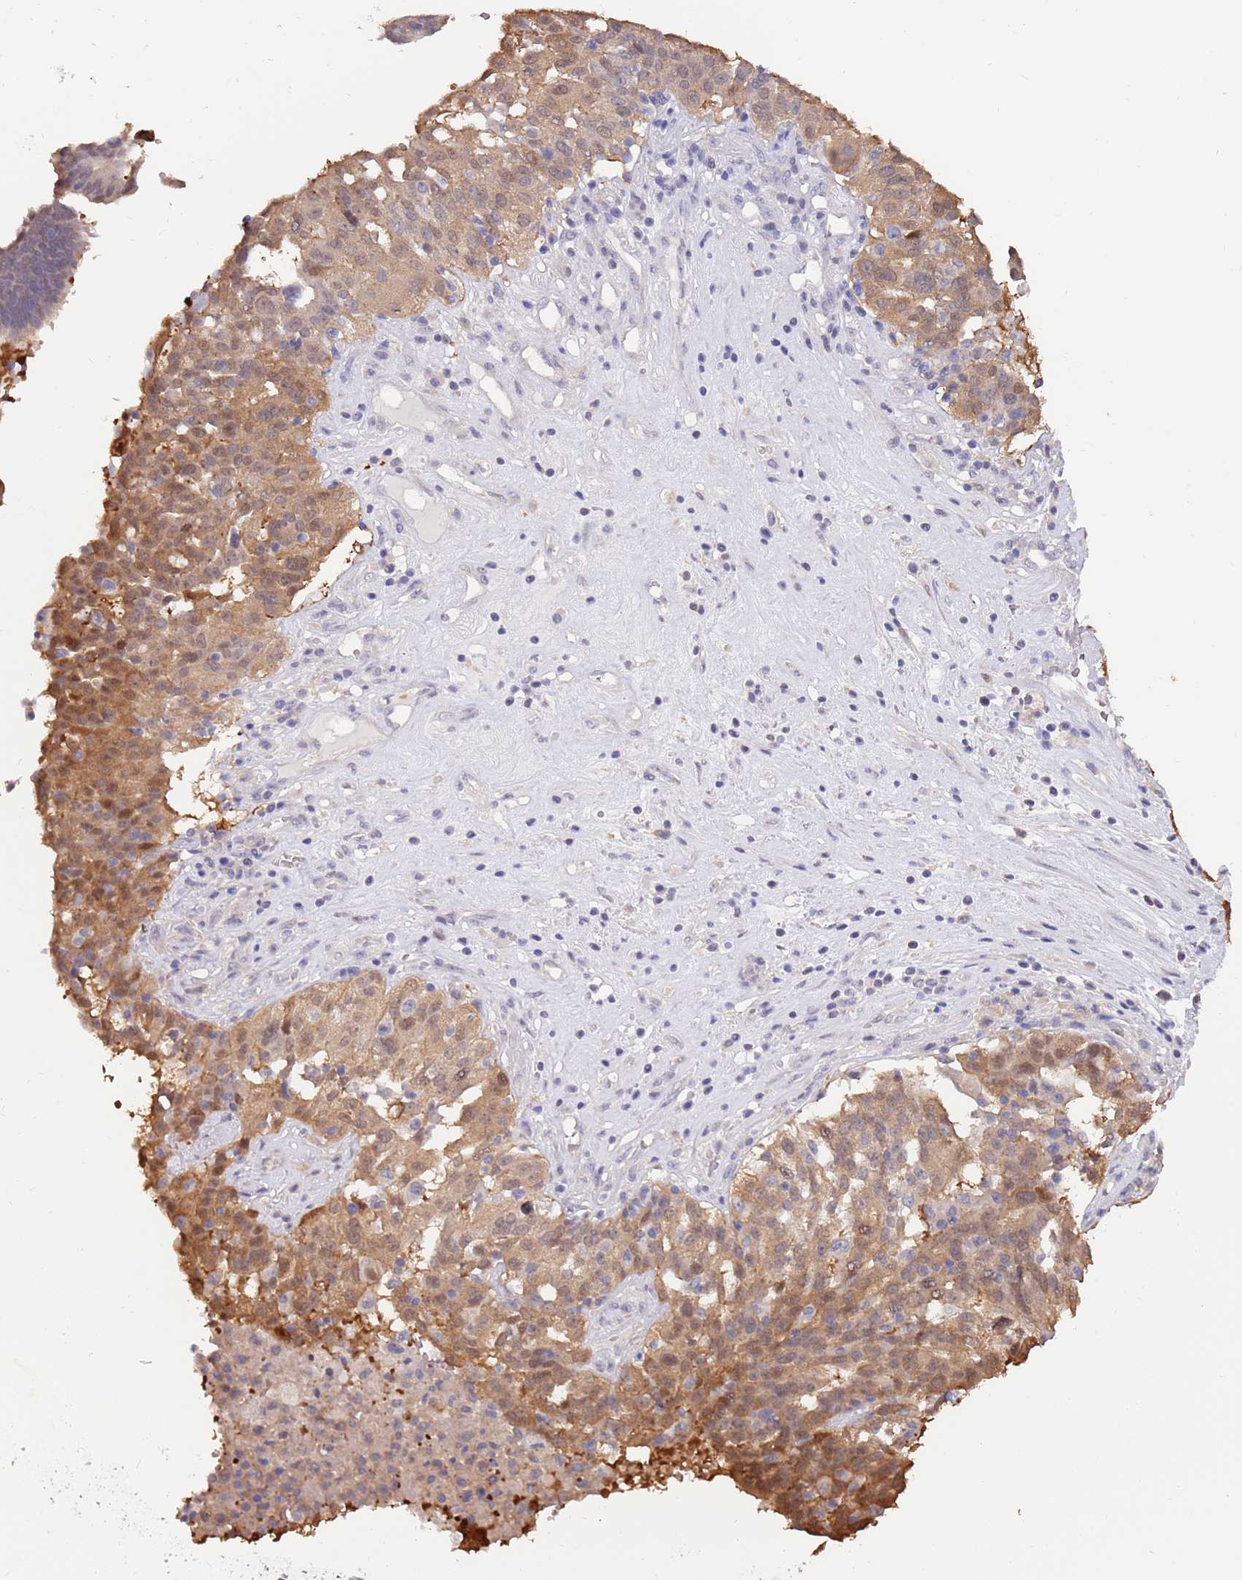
{"staining": {"intensity": "moderate", "quantity": "<25%", "location": "cytoplasmic/membranous,nuclear"}, "tissue": "ovarian cancer", "cell_type": "Tumor cells", "image_type": "cancer", "snomed": [{"axis": "morphology", "description": "Cystadenocarcinoma, serous, NOS"}, {"axis": "topography", "description": "Ovary"}], "caption": "An image showing moderate cytoplasmic/membranous and nuclear positivity in about <25% of tumor cells in serous cystadenocarcinoma (ovarian), as visualized by brown immunohistochemical staining.", "gene": "AP5S1", "patient": {"sex": "female", "age": 59}}